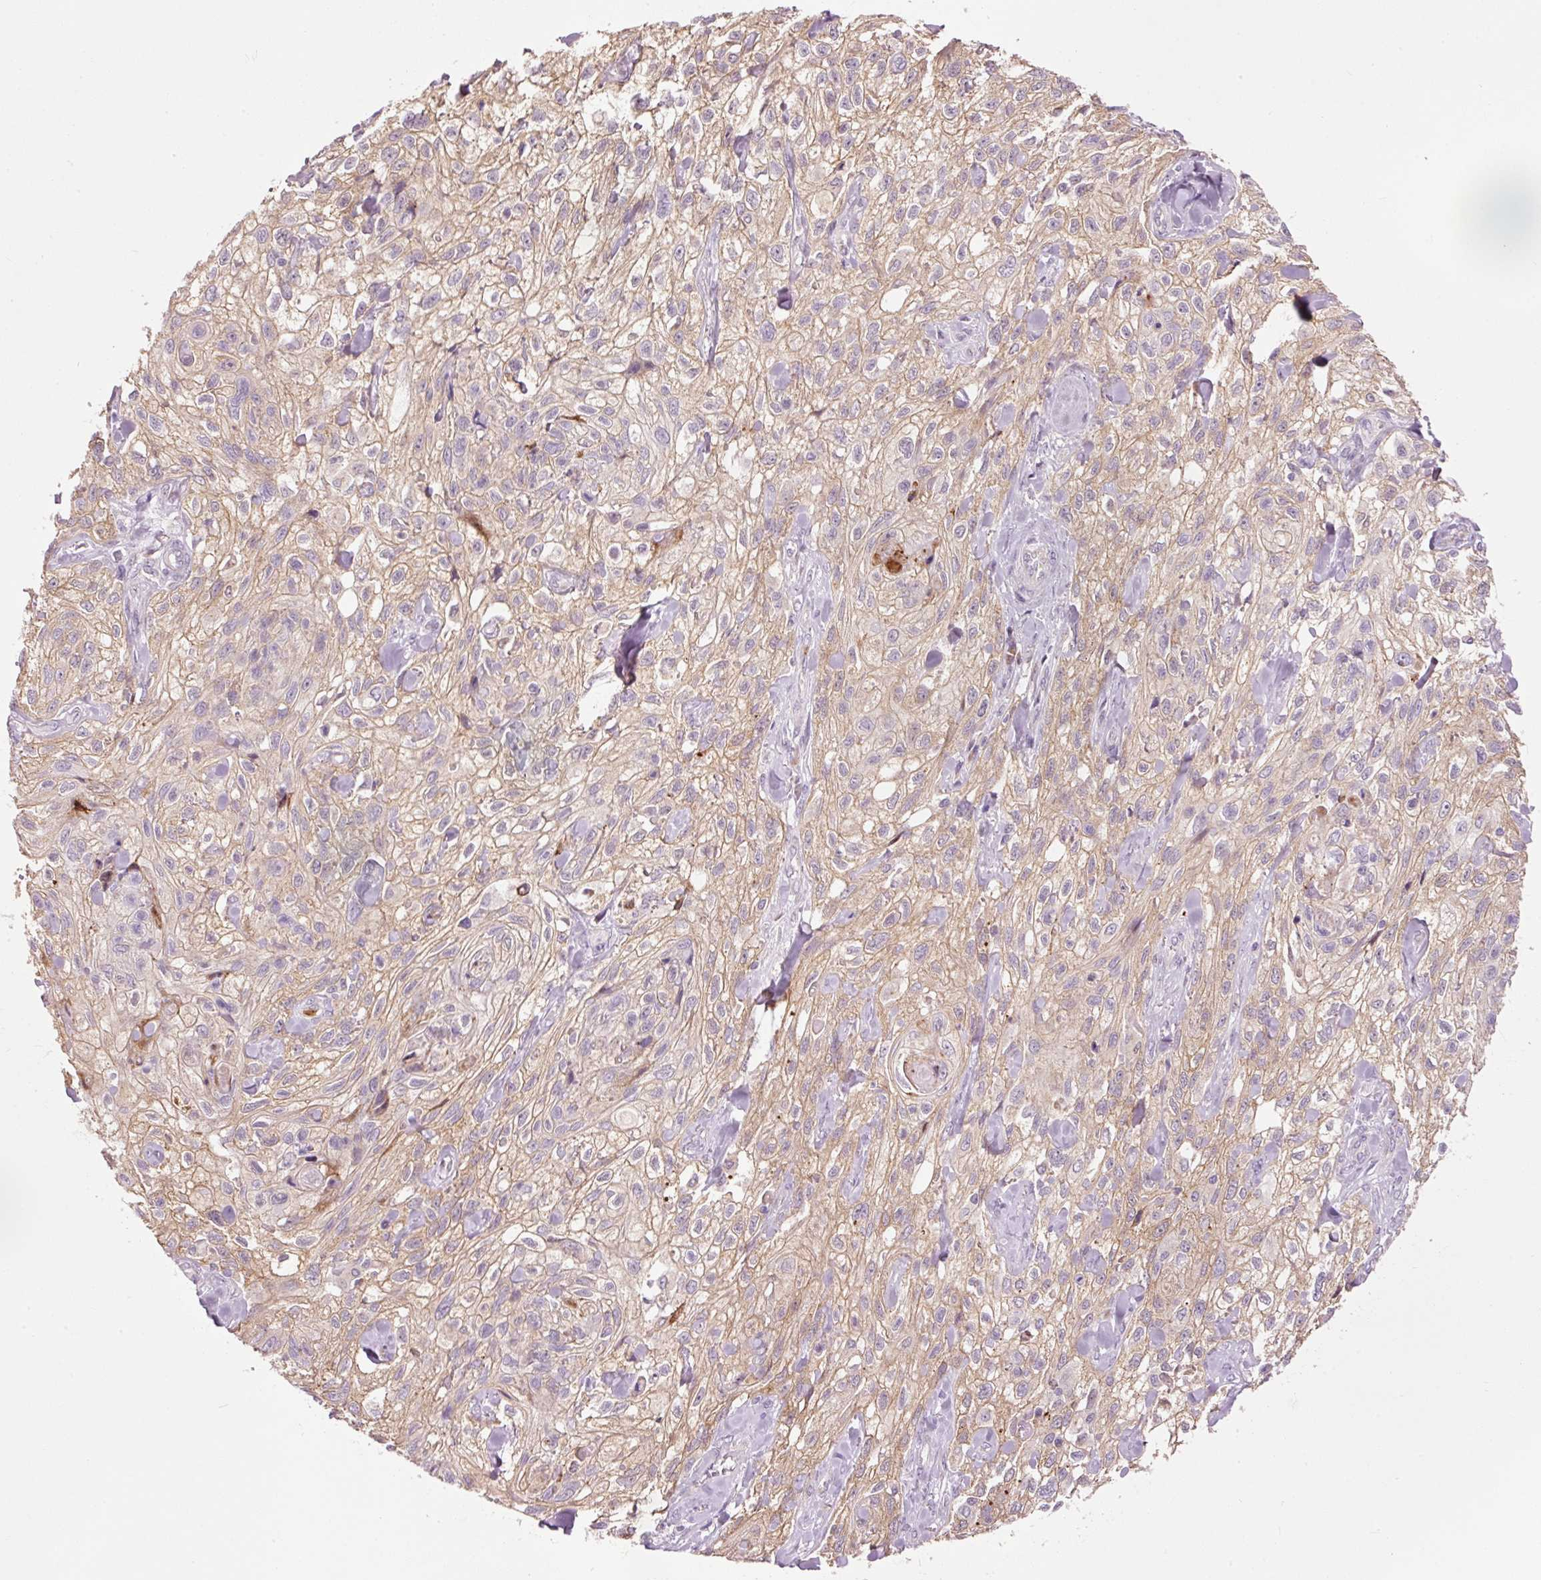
{"staining": {"intensity": "weak", "quantity": ">75%", "location": "cytoplasmic/membranous"}, "tissue": "skin cancer", "cell_type": "Tumor cells", "image_type": "cancer", "snomed": [{"axis": "morphology", "description": "Squamous cell carcinoma, NOS"}, {"axis": "topography", "description": "Skin"}, {"axis": "topography", "description": "Vulva"}], "caption": "A high-resolution histopathology image shows immunohistochemistry (IHC) staining of skin cancer (squamous cell carcinoma), which displays weak cytoplasmic/membranous expression in approximately >75% of tumor cells. (Brightfield microscopy of DAB IHC at high magnification).", "gene": "PRDX5", "patient": {"sex": "female", "age": 86}}